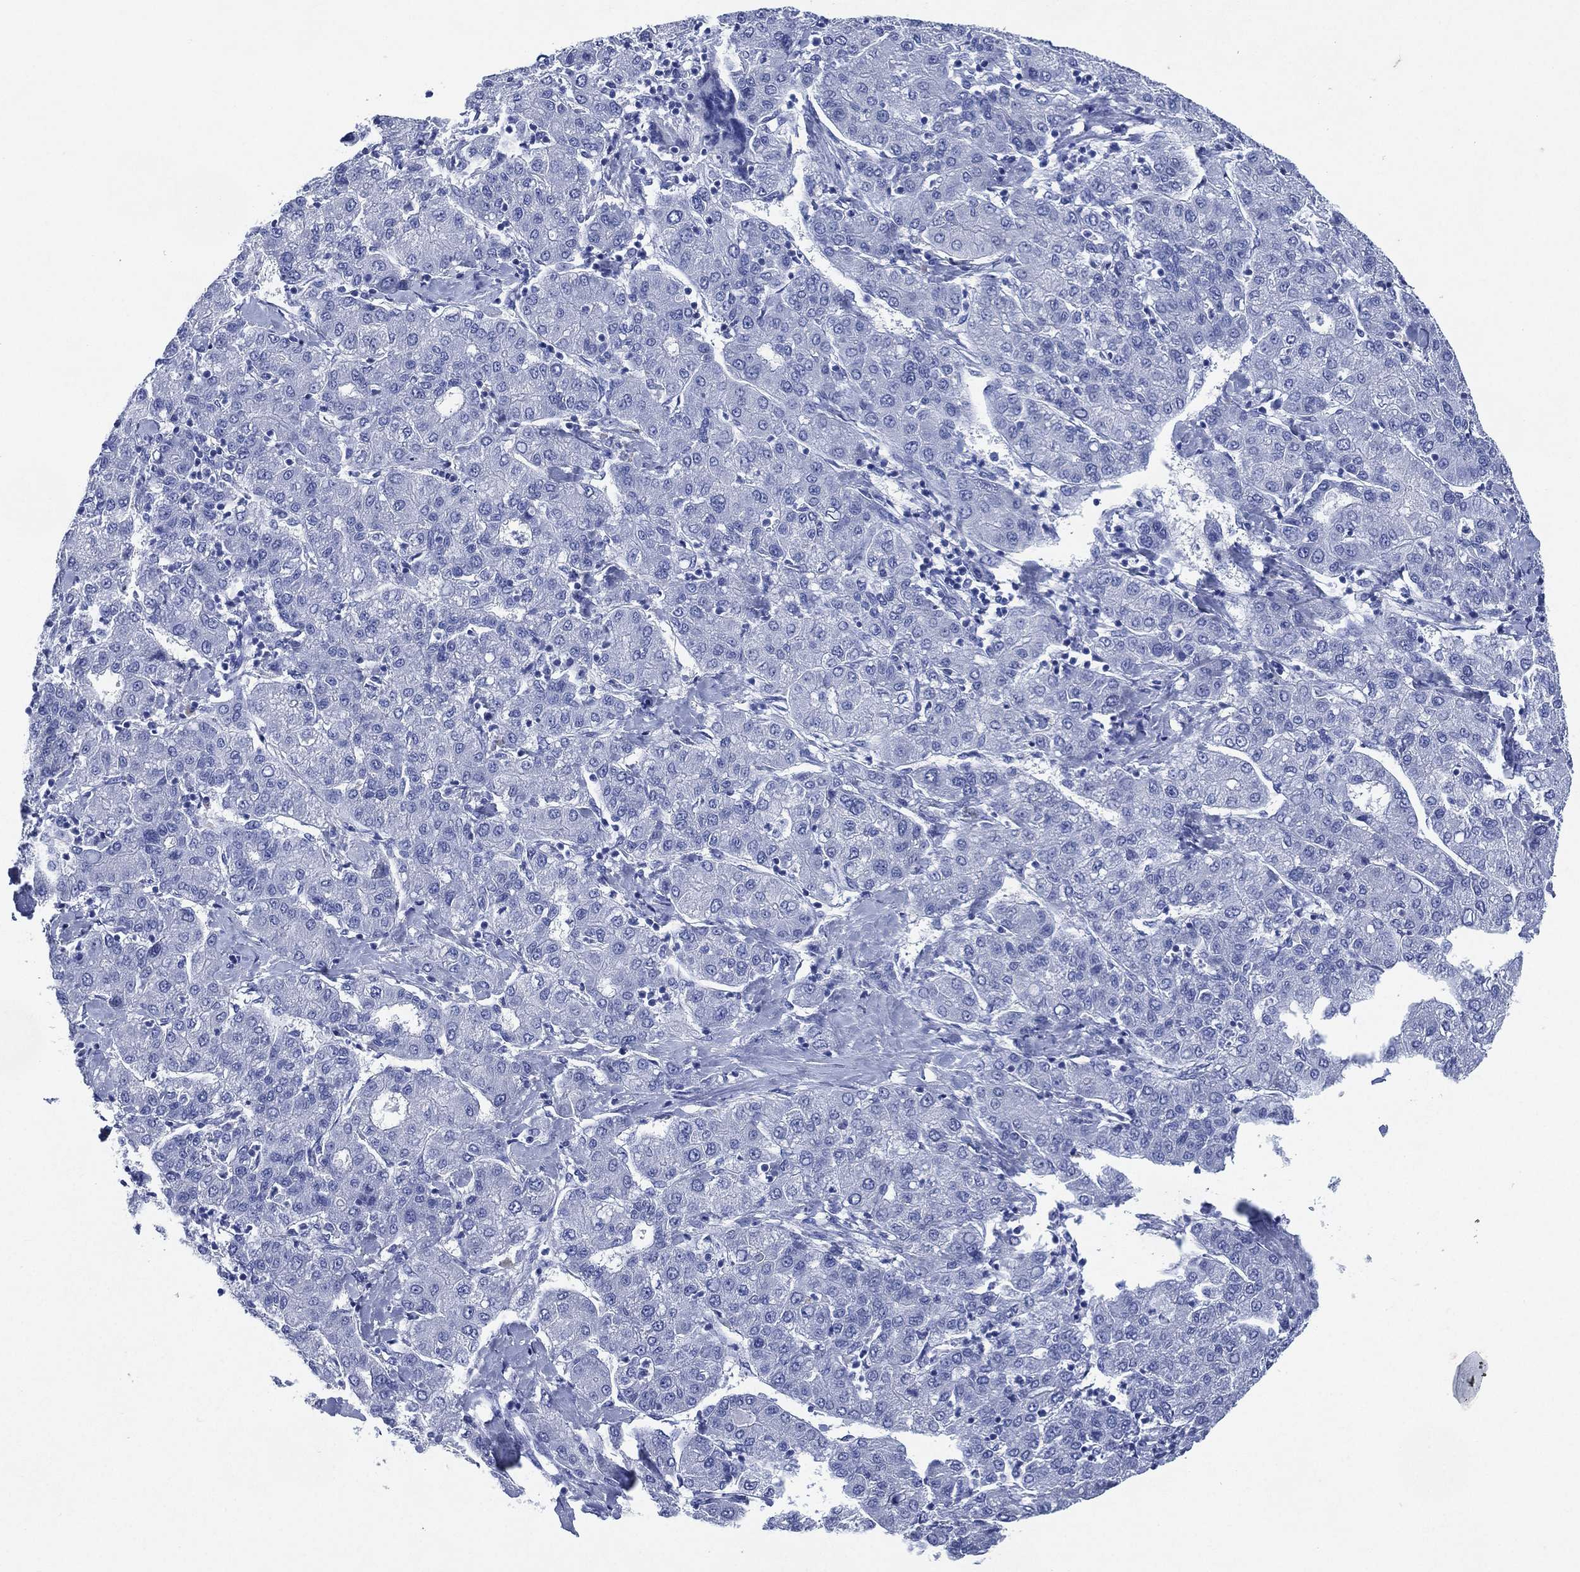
{"staining": {"intensity": "negative", "quantity": "none", "location": "none"}, "tissue": "liver cancer", "cell_type": "Tumor cells", "image_type": "cancer", "snomed": [{"axis": "morphology", "description": "Carcinoma, Hepatocellular, NOS"}, {"axis": "topography", "description": "Liver"}], "caption": "Tumor cells show no significant positivity in liver cancer.", "gene": "SIGLECL1", "patient": {"sex": "male", "age": 65}}